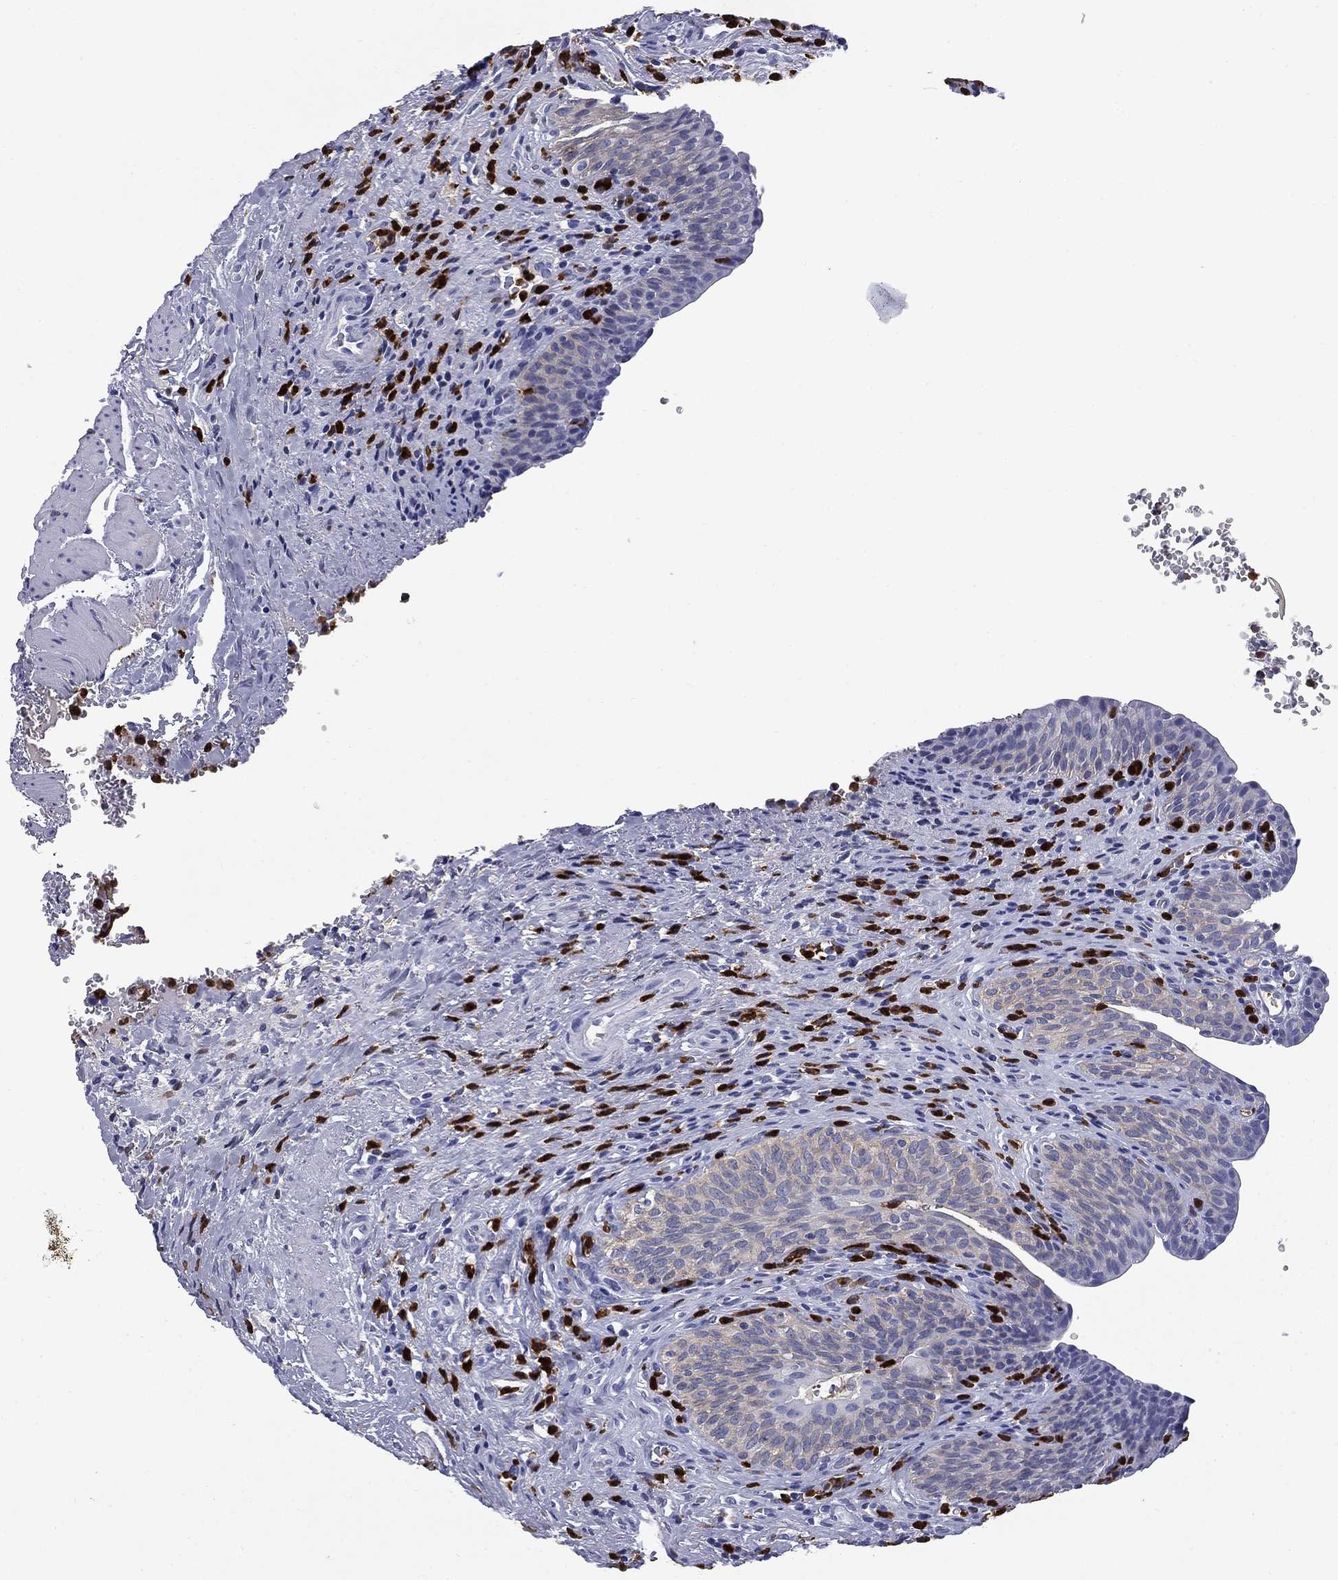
{"staining": {"intensity": "negative", "quantity": "none", "location": "none"}, "tissue": "urinary bladder", "cell_type": "Urothelial cells", "image_type": "normal", "snomed": [{"axis": "morphology", "description": "Normal tissue, NOS"}, {"axis": "topography", "description": "Urinary bladder"}], "caption": "Immunohistochemical staining of normal human urinary bladder reveals no significant staining in urothelial cells. The staining was performed using DAB to visualize the protein expression in brown, while the nuclei were stained in blue with hematoxylin (Magnification: 20x).", "gene": "TRIM29", "patient": {"sex": "male", "age": 66}}